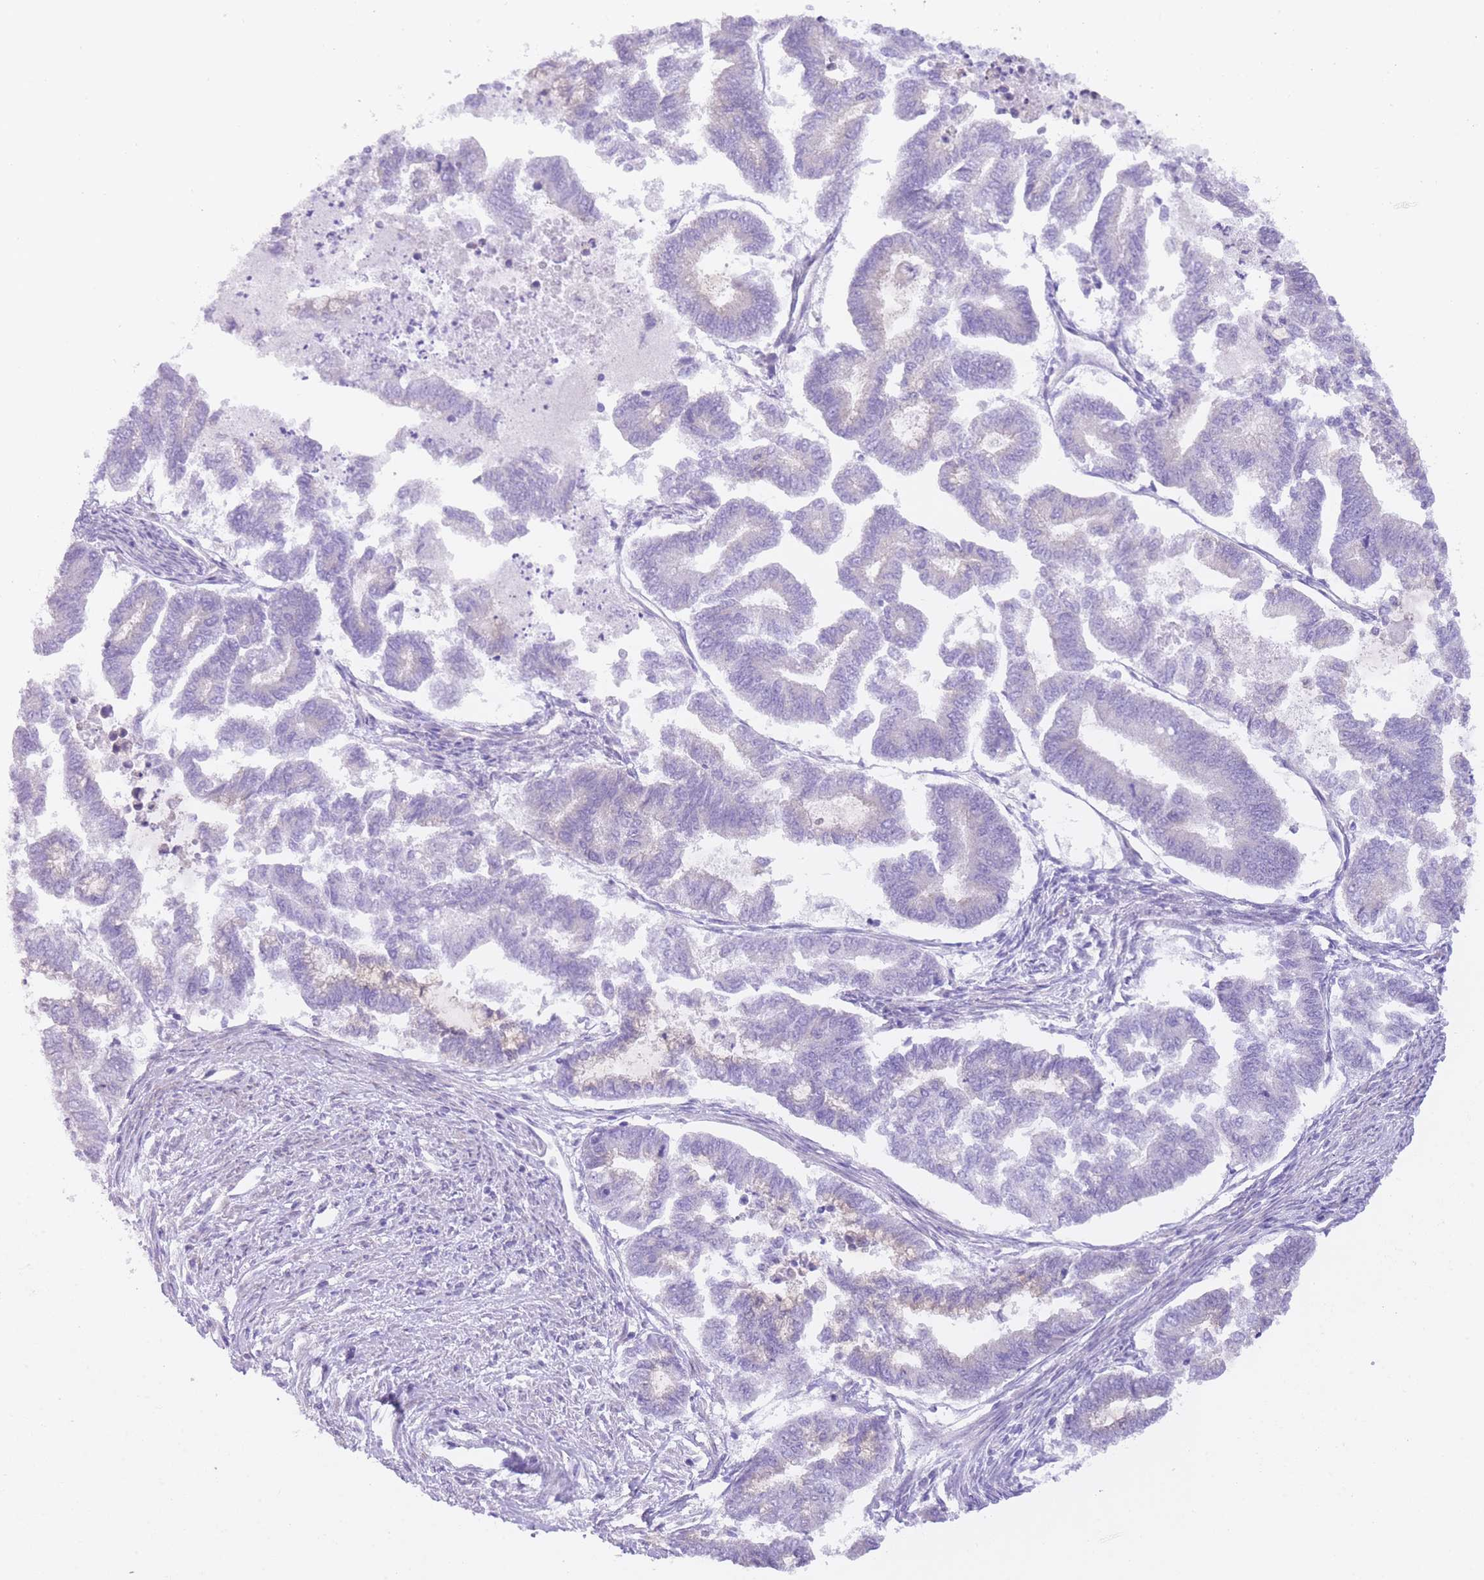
{"staining": {"intensity": "weak", "quantity": "<25%", "location": "cytoplasmic/membranous"}, "tissue": "endometrial cancer", "cell_type": "Tumor cells", "image_type": "cancer", "snomed": [{"axis": "morphology", "description": "Adenocarcinoma, NOS"}, {"axis": "topography", "description": "Endometrium"}], "caption": "DAB immunohistochemical staining of endometrial adenocarcinoma shows no significant staining in tumor cells.", "gene": "QTRT1", "patient": {"sex": "female", "age": 79}}